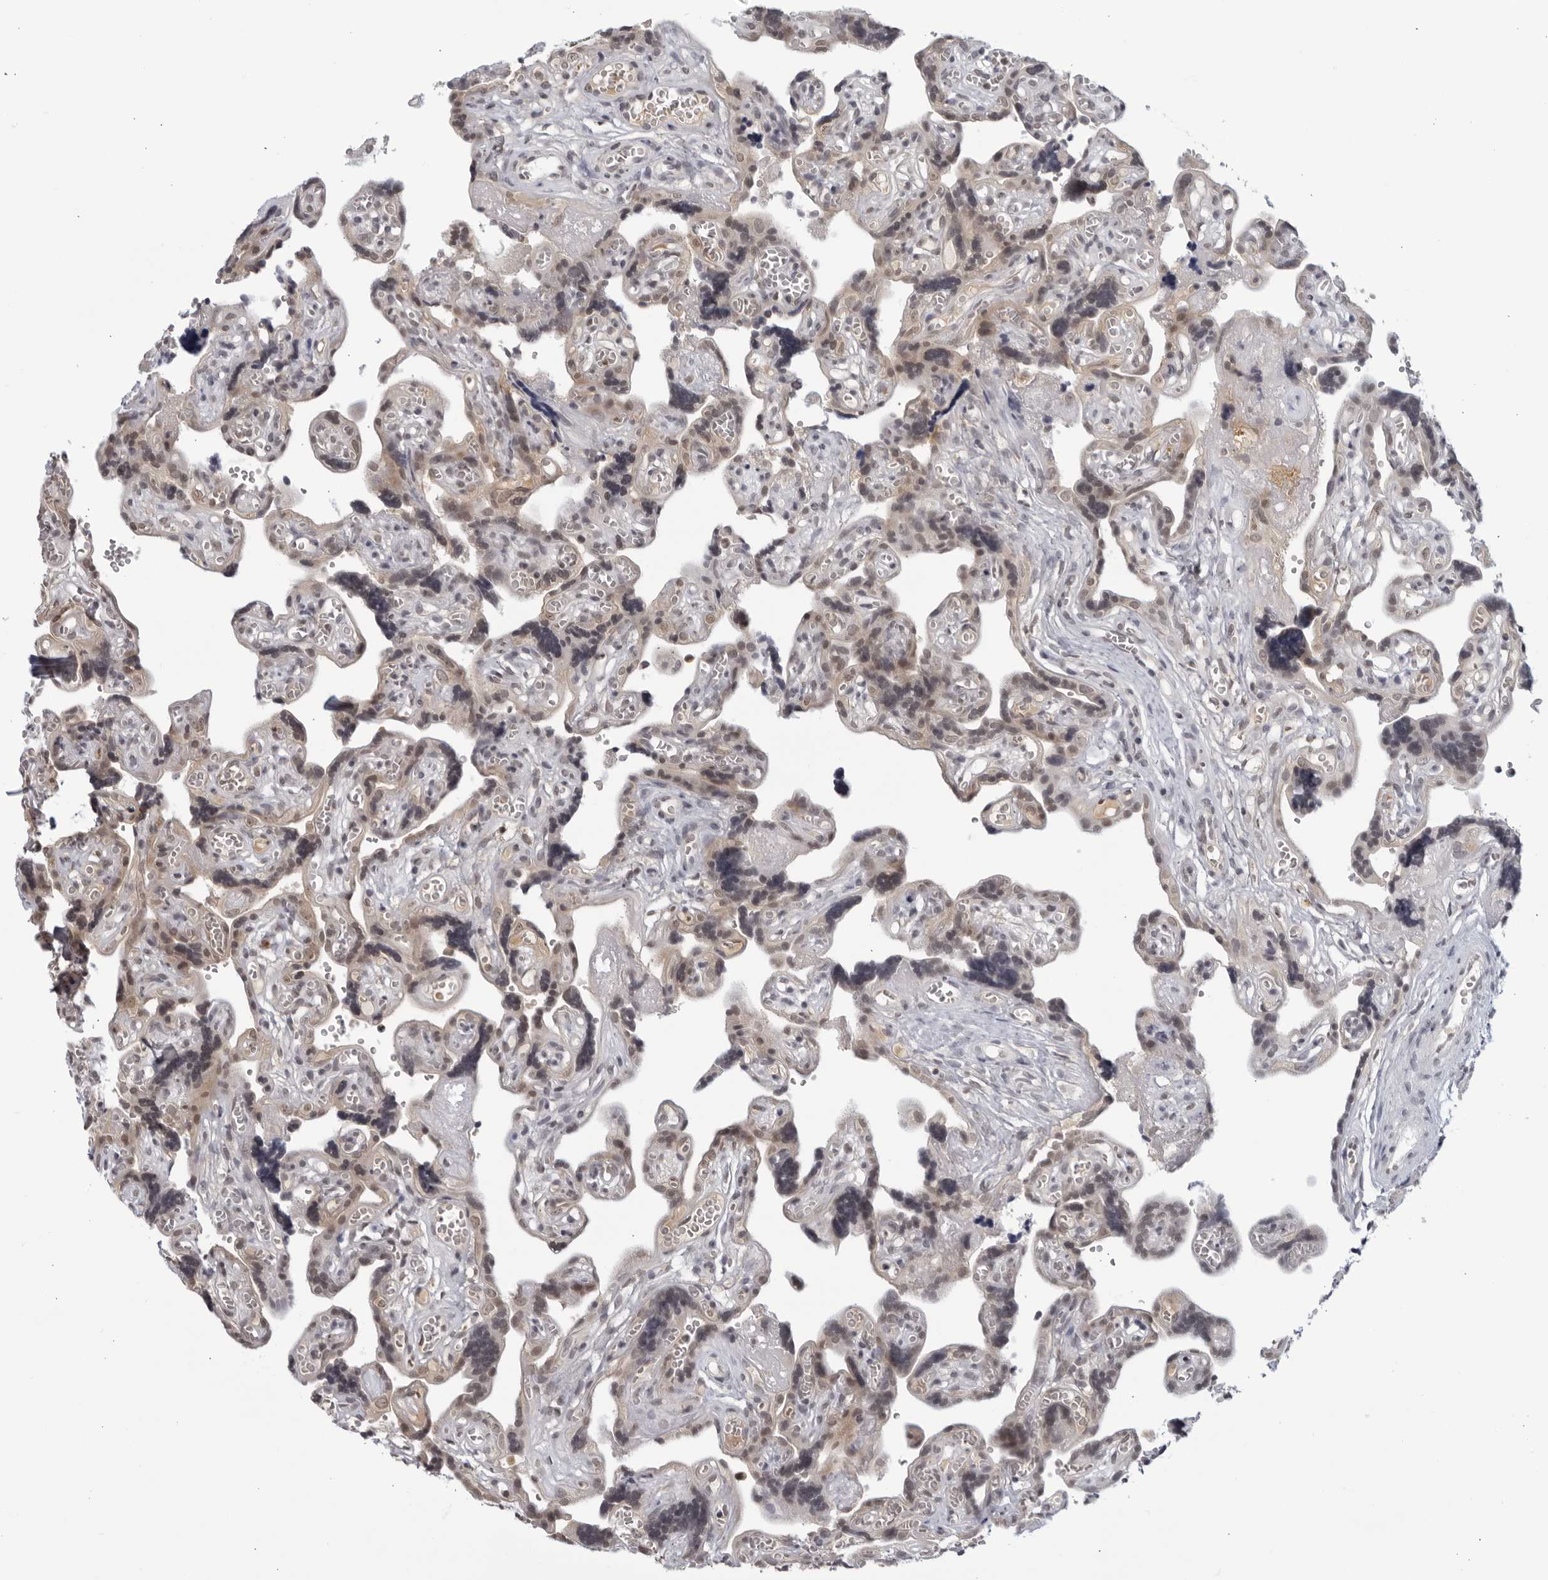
{"staining": {"intensity": "moderate", "quantity": ">75%", "location": "nuclear"}, "tissue": "placenta", "cell_type": "Decidual cells", "image_type": "normal", "snomed": [{"axis": "morphology", "description": "Normal tissue, NOS"}, {"axis": "topography", "description": "Placenta"}], "caption": "Protein staining of unremarkable placenta shows moderate nuclear staining in about >75% of decidual cells.", "gene": "CC2D1B", "patient": {"sex": "female", "age": 30}}